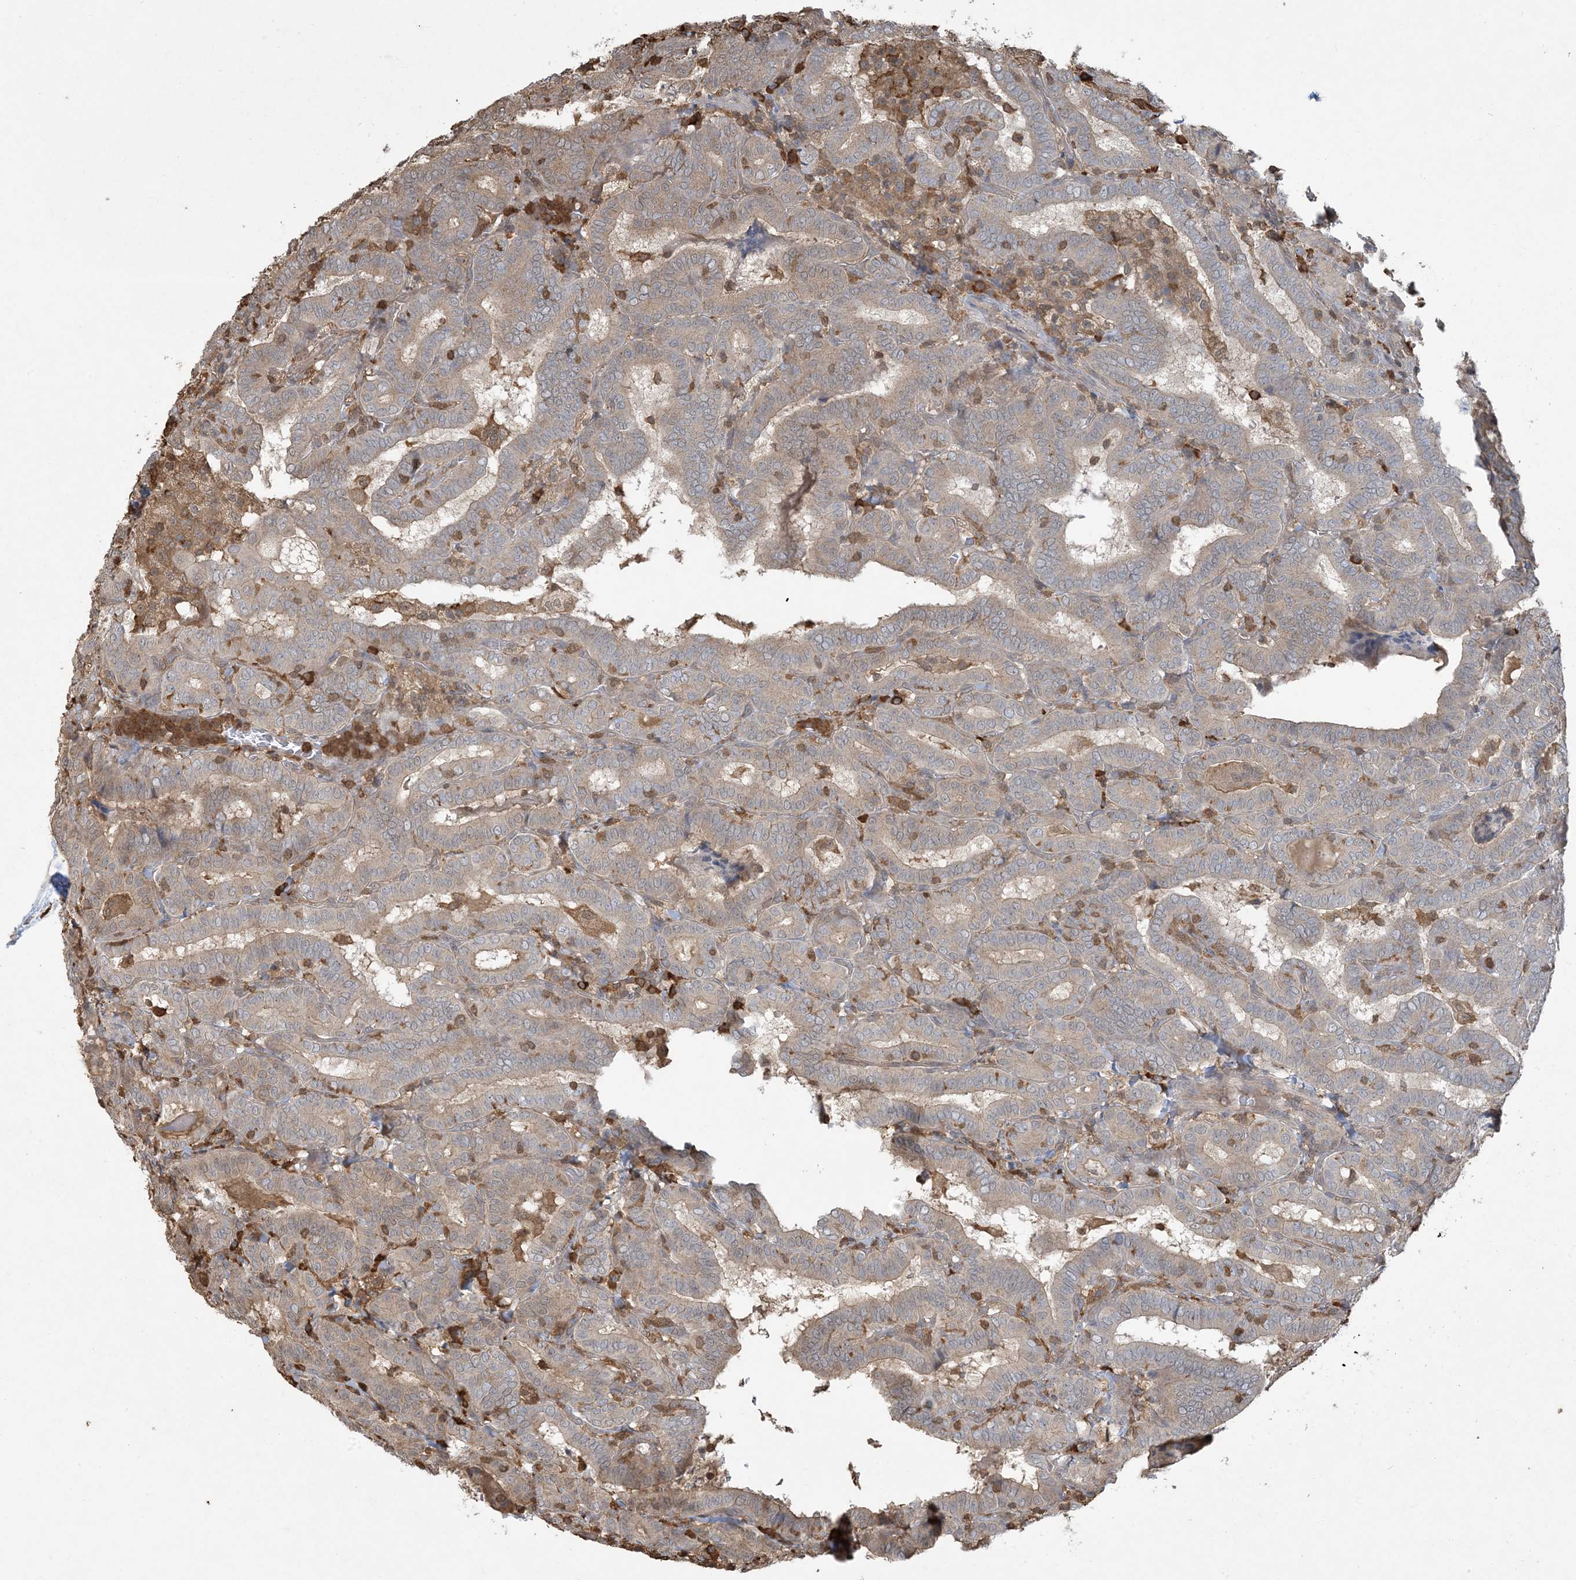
{"staining": {"intensity": "weak", "quantity": "25%-75%", "location": "cytoplasmic/membranous"}, "tissue": "thyroid cancer", "cell_type": "Tumor cells", "image_type": "cancer", "snomed": [{"axis": "morphology", "description": "Papillary adenocarcinoma, NOS"}, {"axis": "topography", "description": "Thyroid gland"}], "caption": "Protein expression analysis of thyroid papillary adenocarcinoma demonstrates weak cytoplasmic/membranous expression in about 25%-75% of tumor cells.", "gene": "TMSB4X", "patient": {"sex": "female", "age": 72}}